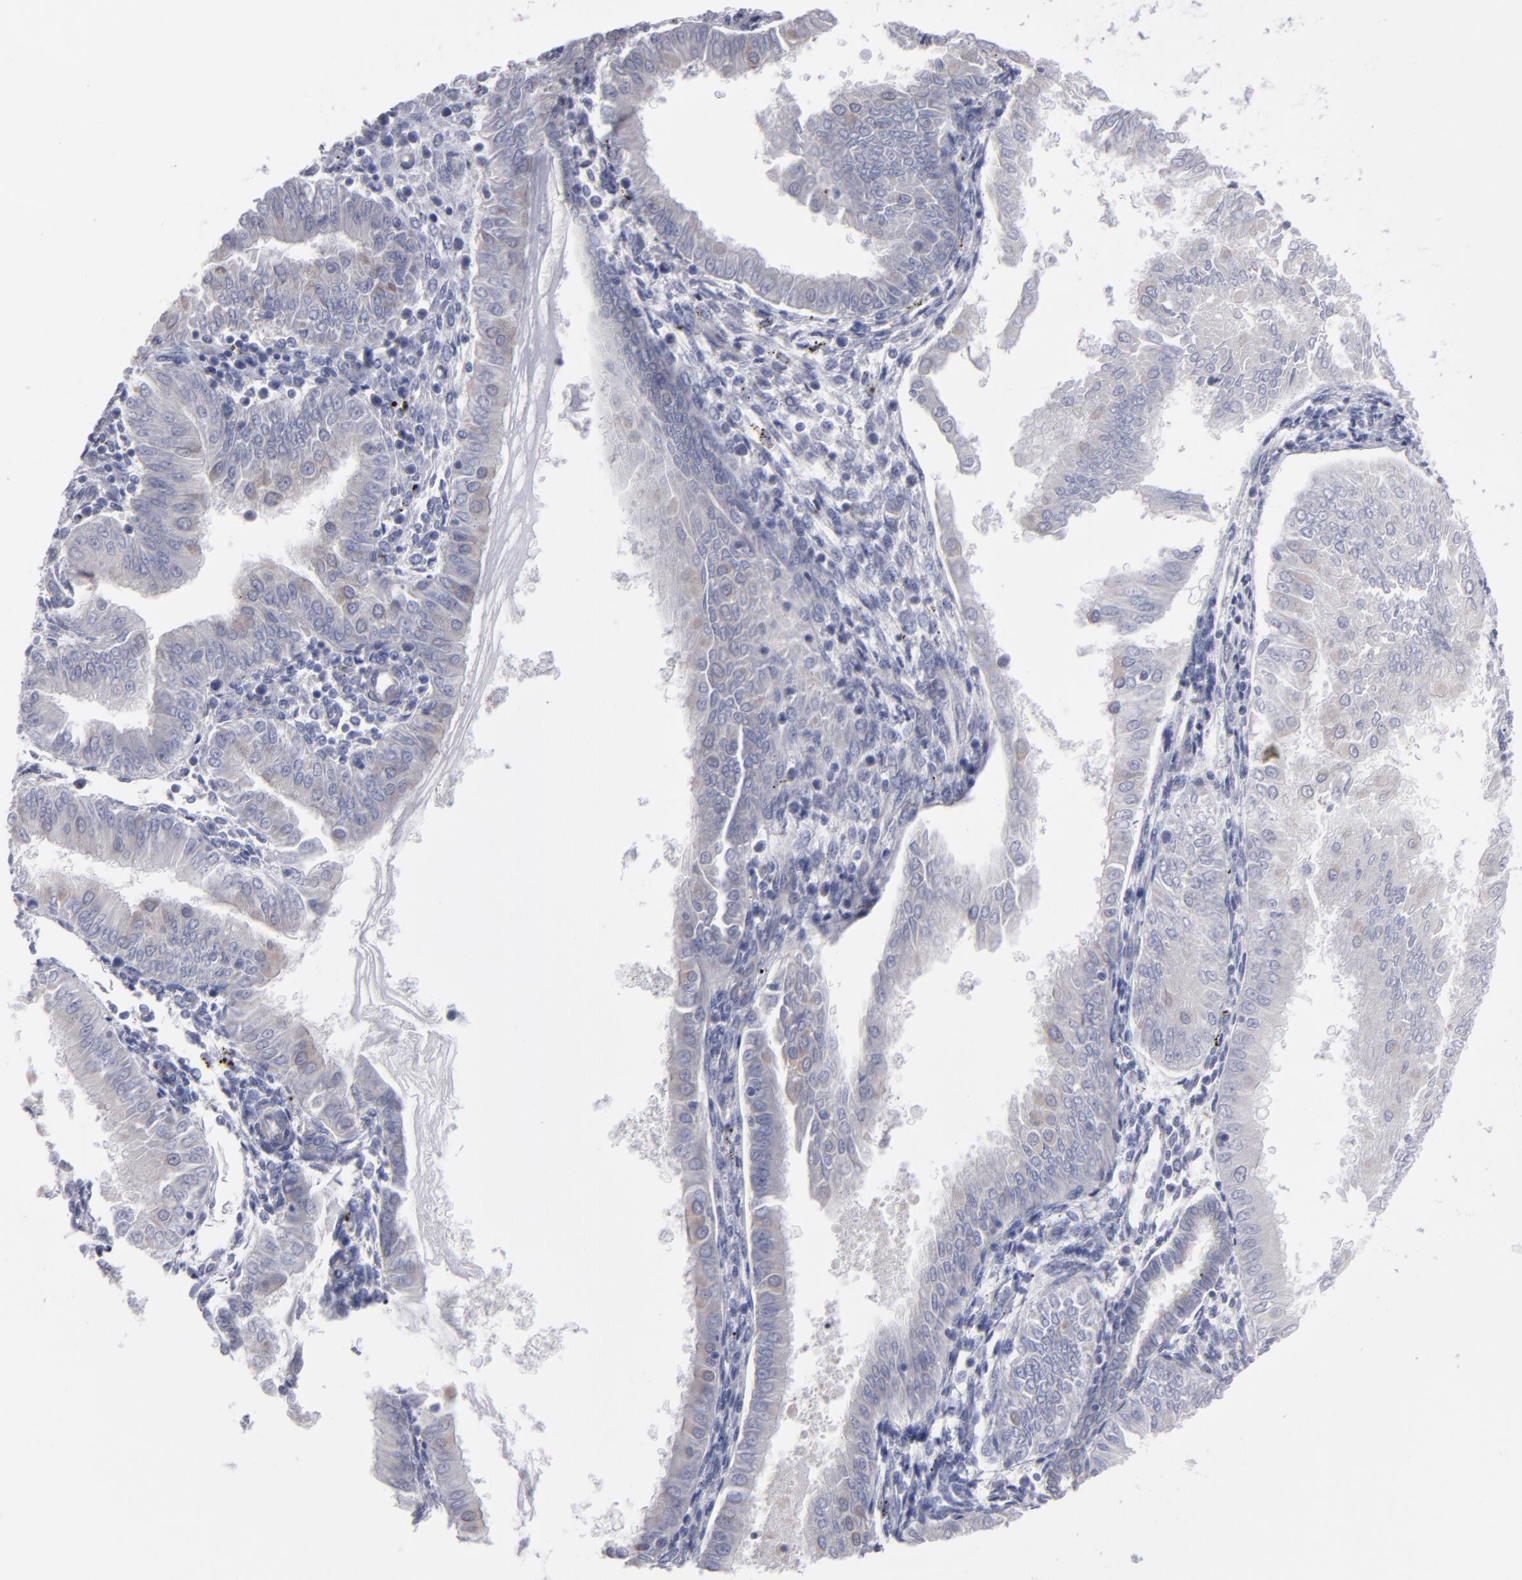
{"staining": {"intensity": "weak", "quantity": "<25%", "location": "cytoplasmic/membranous"}, "tissue": "endometrial cancer", "cell_type": "Tumor cells", "image_type": "cancer", "snomed": [{"axis": "morphology", "description": "Adenocarcinoma, NOS"}, {"axis": "topography", "description": "Endometrium"}], "caption": "Human endometrial cancer (adenocarcinoma) stained for a protein using immunohistochemistry (IHC) displays no expression in tumor cells.", "gene": "SLMAP", "patient": {"sex": "female", "age": 53}}